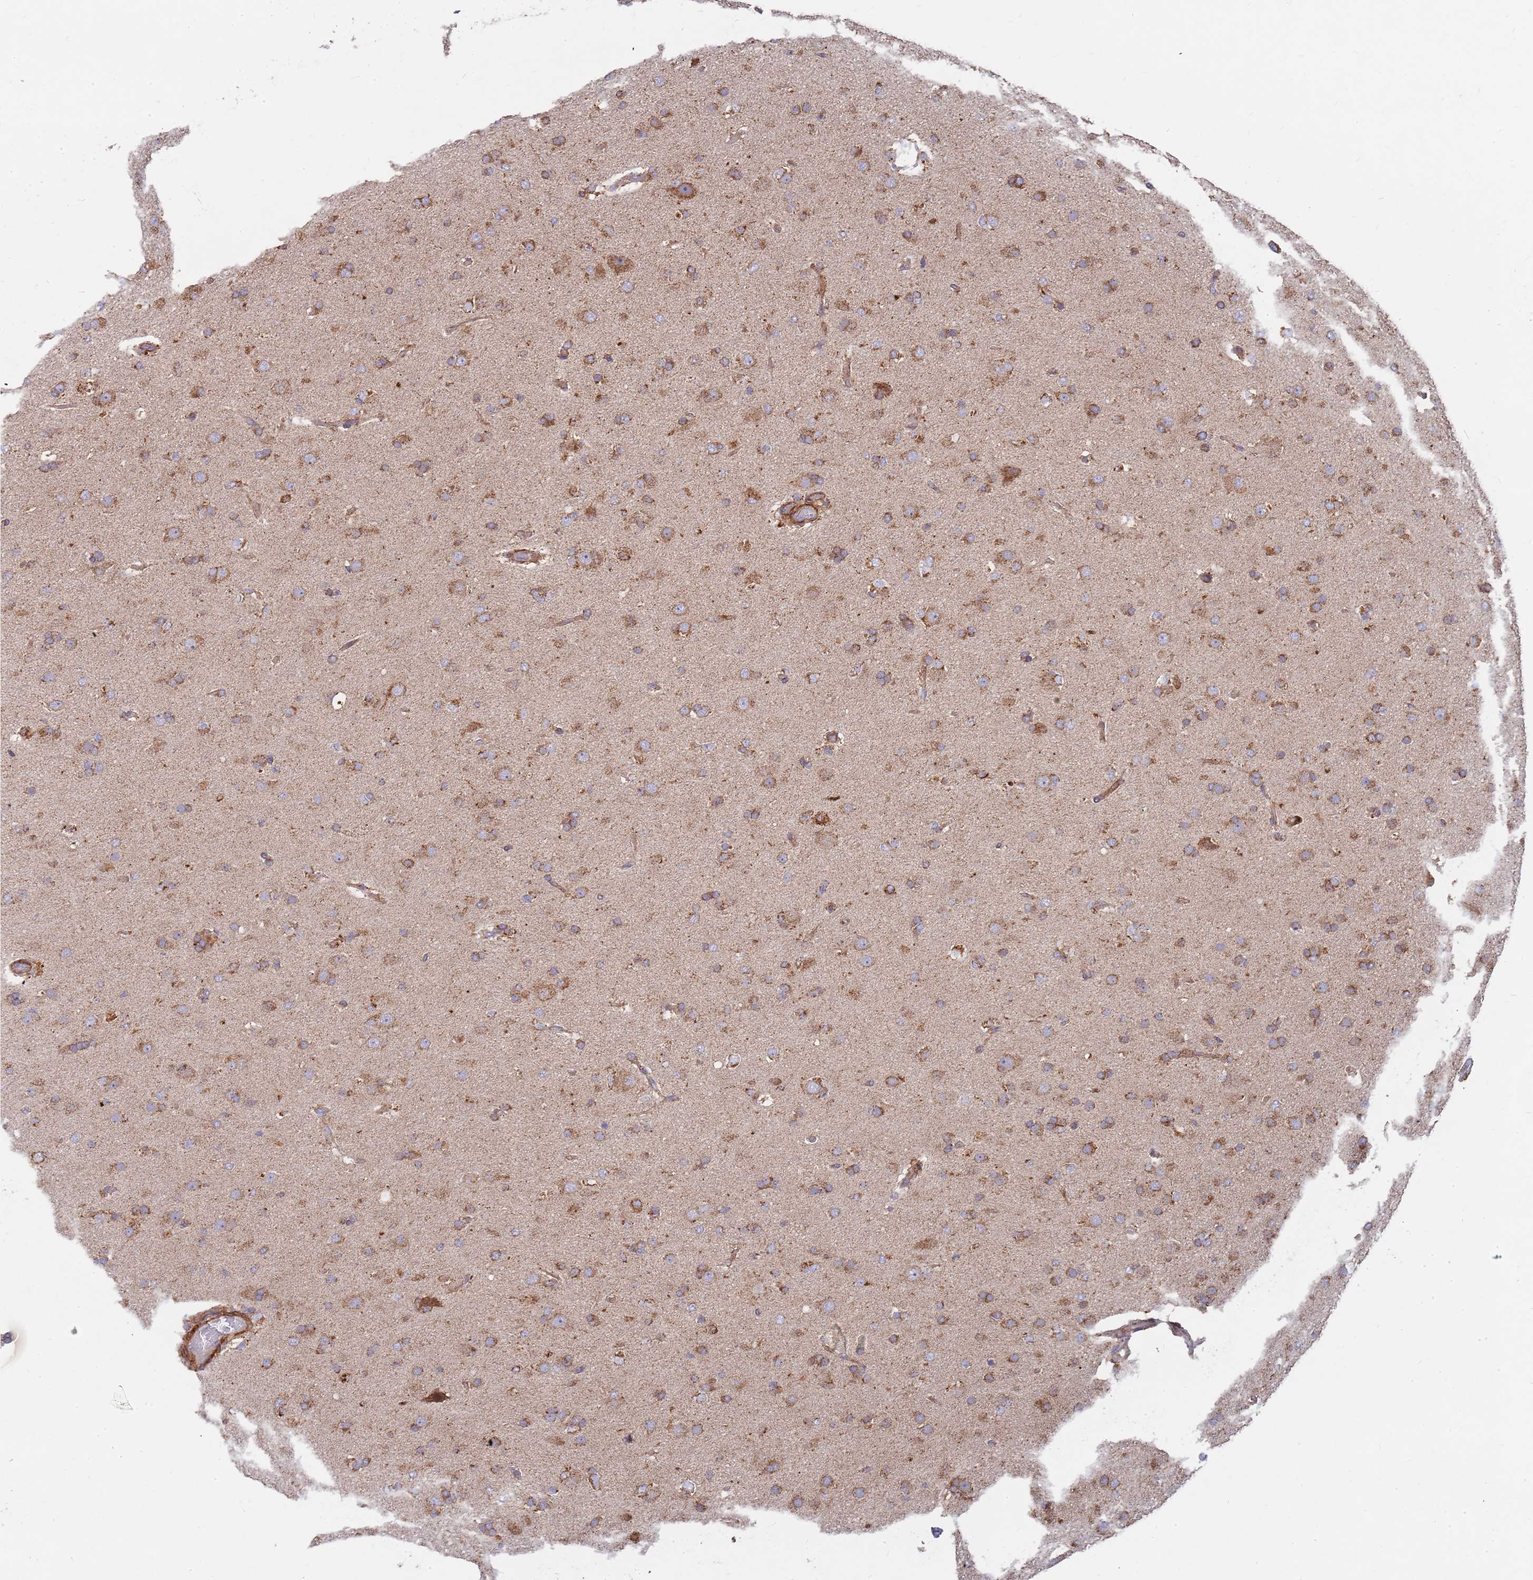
{"staining": {"intensity": "moderate", "quantity": ">75%", "location": "cytoplasmic/membranous"}, "tissue": "glioma", "cell_type": "Tumor cells", "image_type": "cancer", "snomed": [{"axis": "morphology", "description": "Glioma, malignant, Low grade"}, {"axis": "topography", "description": "Brain"}], "caption": "Glioma stained for a protein displays moderate cytoplasmic/membranous positivity in tumor cells.", "gene": "WDFY3", "patient": {"sex": "male", "age": 65}}